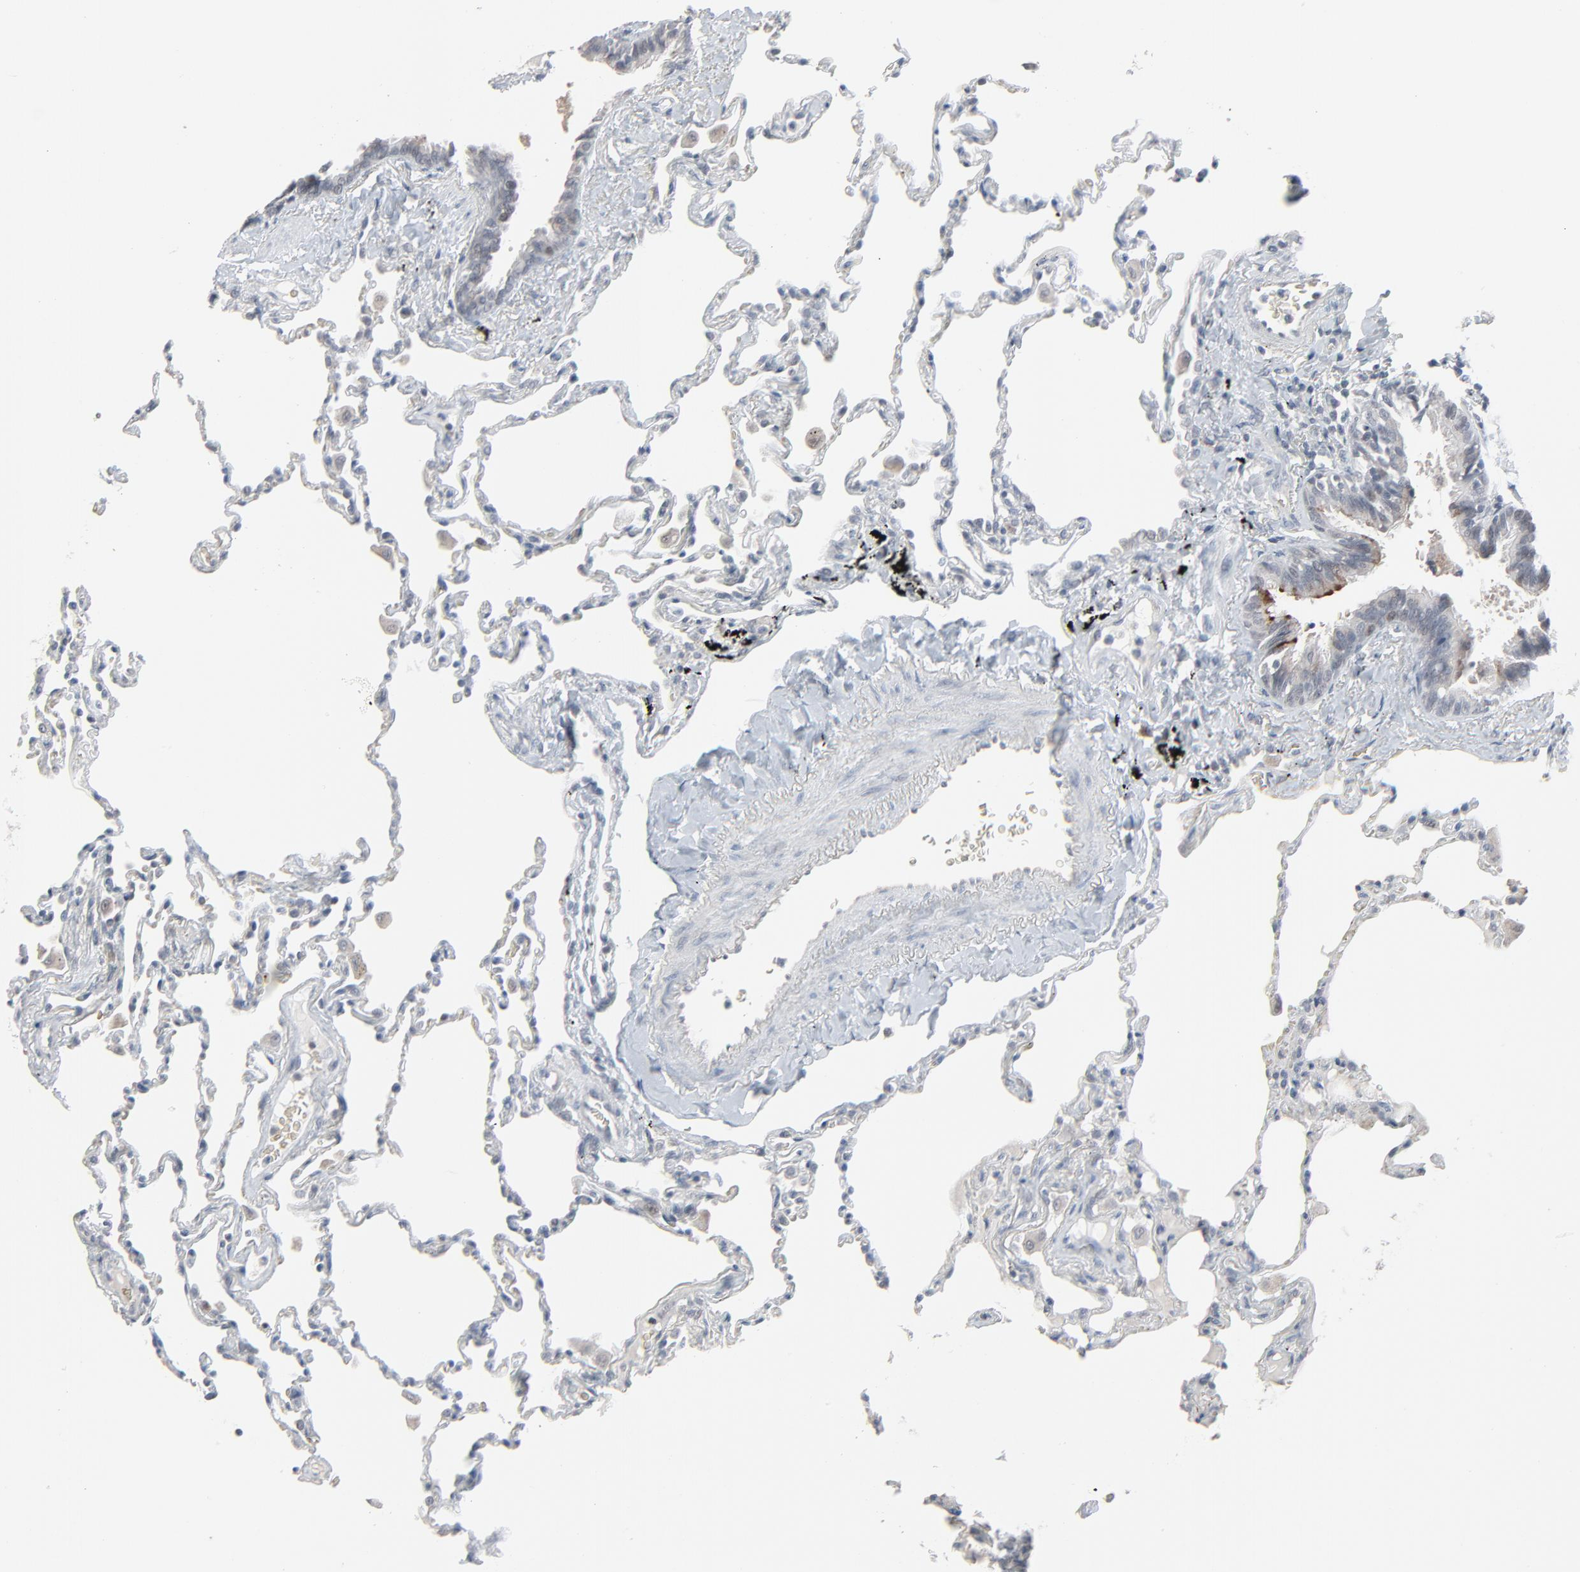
{"staining": {"intensity": "negative", "quantity": "none", "location": "none"}, "tissue": "lung", "cell_type": "Alveolar cells", "image_type": "normal", "snomed": [{"axis": "morphology", "description": "Normal tissue, NOS"}, {"axis": "topography", "description": "Lung"}], "caption": "The photomicrograph exhibits no significant staining in alveolar cells of lung. (DAB IHC, high magnification).", "gene": "SAGE1", "patient": {"sex": "male", "age": 59}}